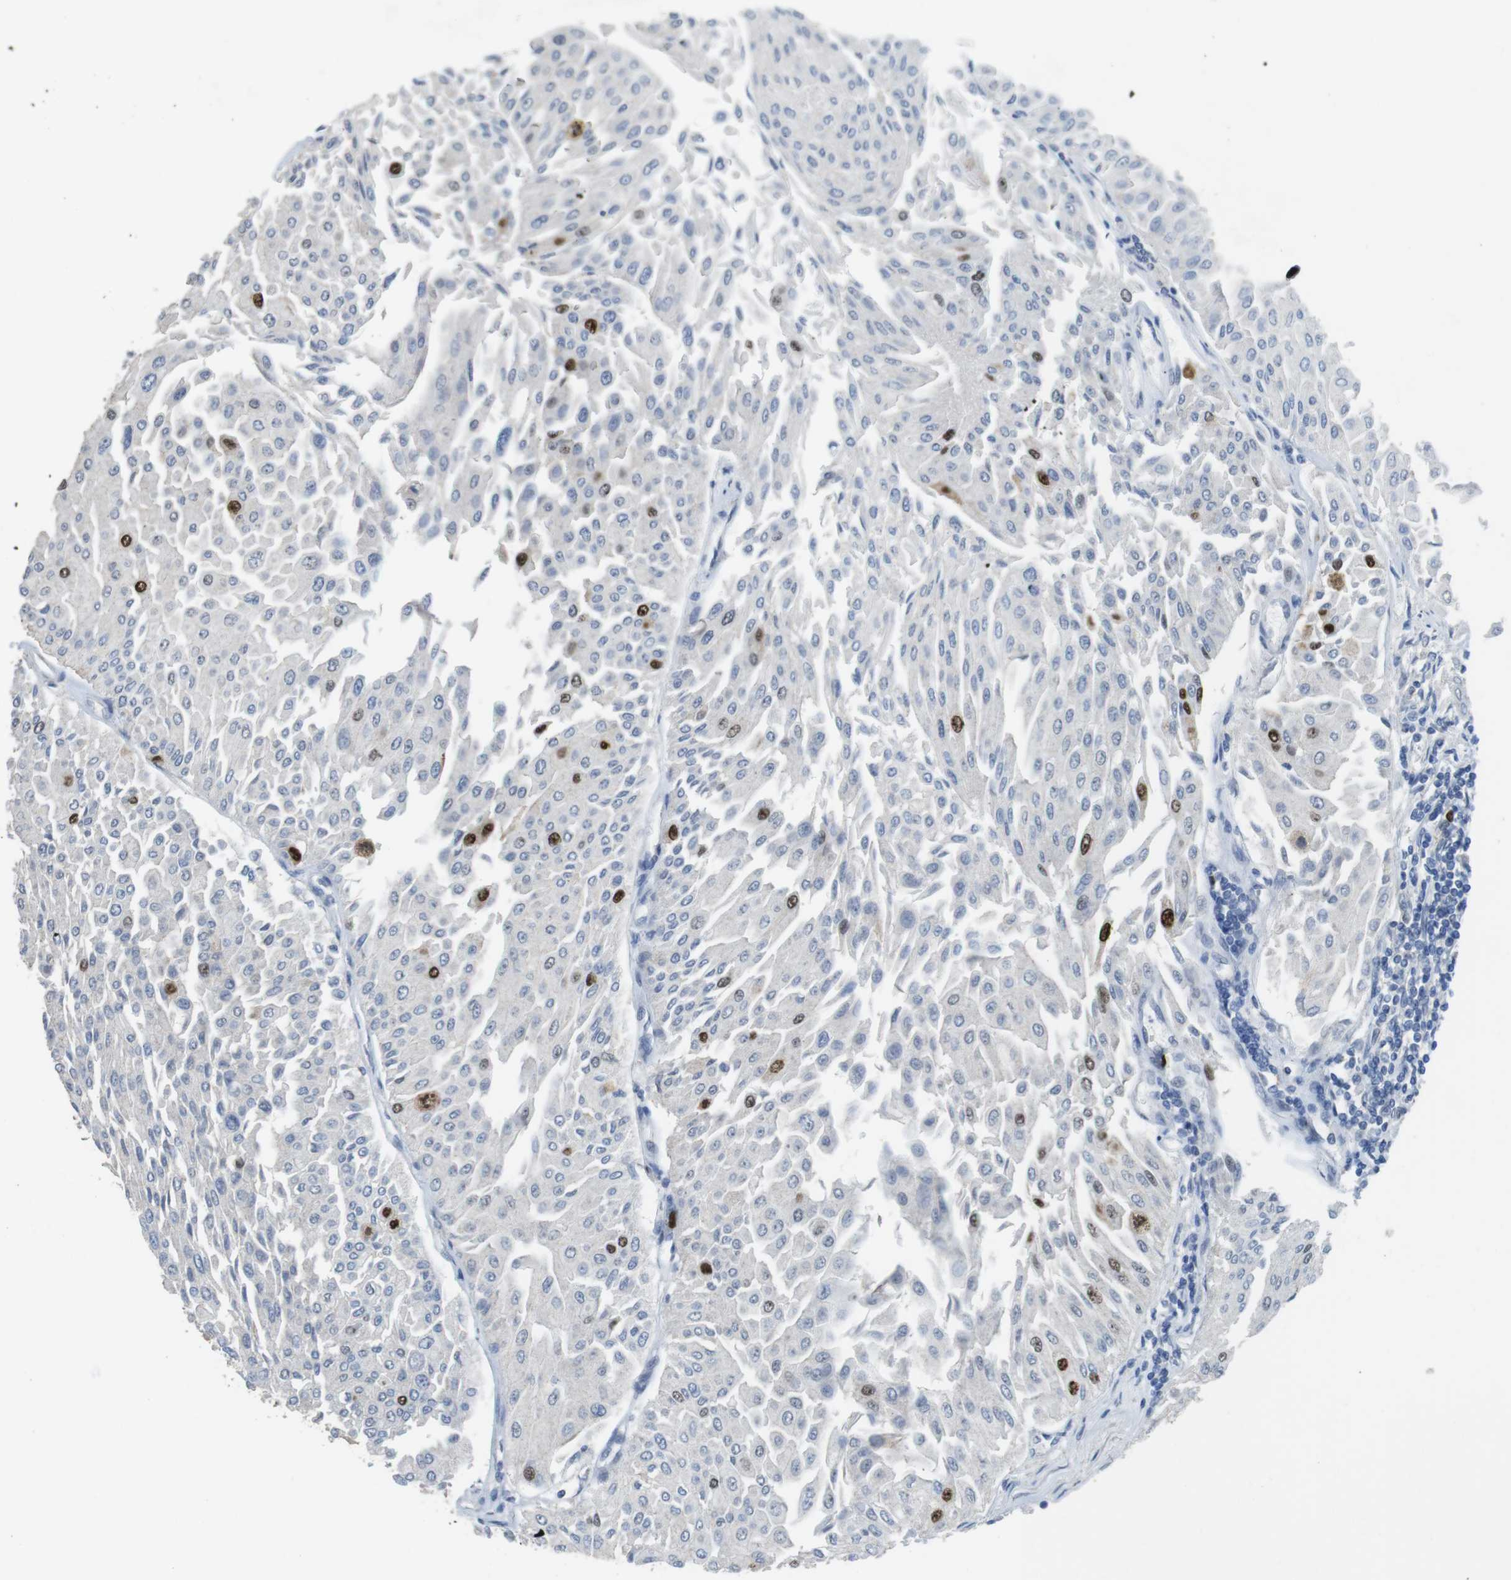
{"staining": {"intensity": "strong", "quantity": "<25%", "location": "nuclear"}, "tissue": "urothelial cancer", "cell_type": "Tumor cells", "image_type": "cancer", "snomed": [{"axis": "morphology", "description": "Urothelial carcinoma, Low grade"}, {"axis": "topography", "description": "Urinary bladder"}], "caption": "Protein expression analysis of human low-grade urothelial carcinoma reveals strong nuclear expression in about <25% of tumor cells.", "gene": "KPNA2", "patient": {"sex": "male", "age": 67}}